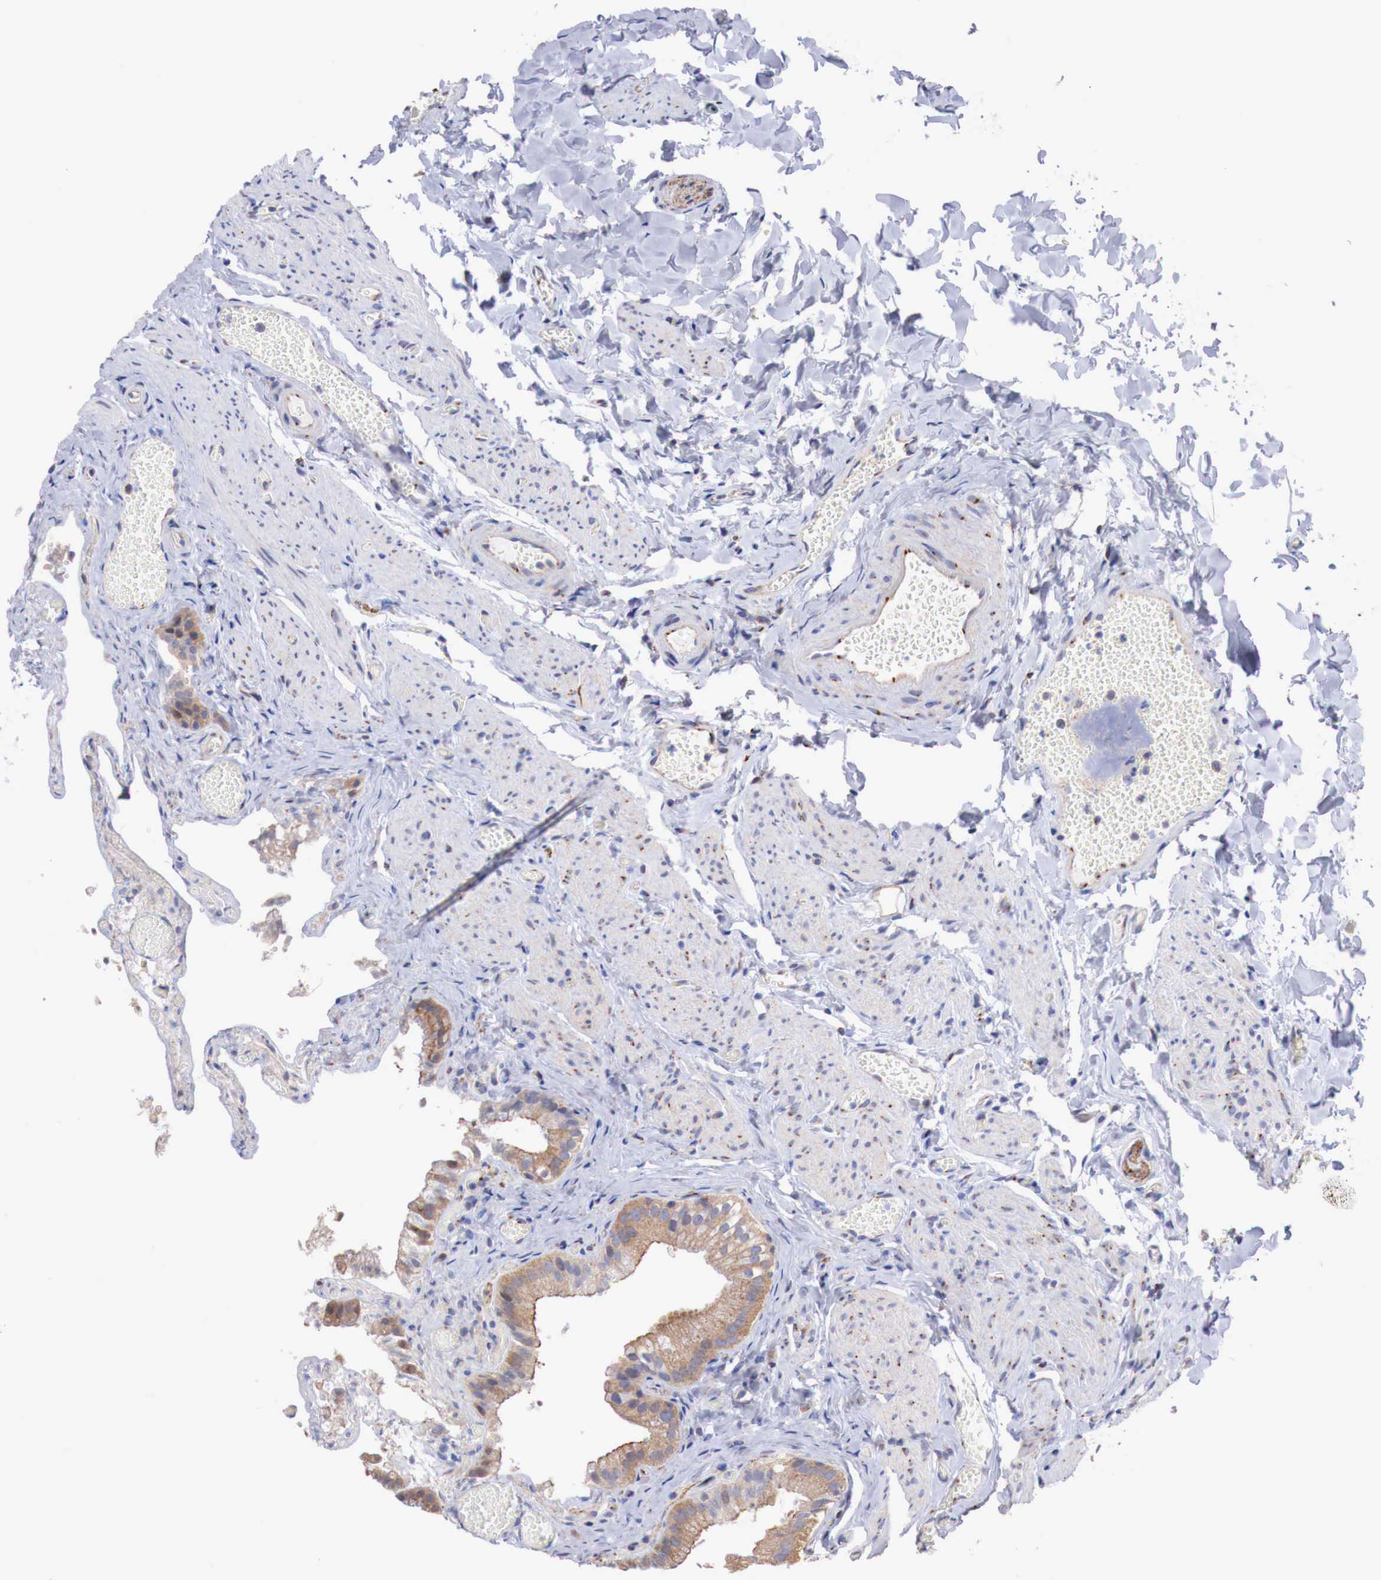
{"staining": {"intensity": "moderate", "quantity": ">75%", "location": "cytoplasmic/membranous"}, "tissue": "gallbladder", "cell_type": "Glandular cells", "image_type": "normal", "snomed": [{"axis": "morphology", "description": "Normal tissue, NOS"}, {"axis": "topography", "description": "Gallbladder"}], "caption": "Human gallbladder stained for a protein (brown) shows moderate cytoplasmic/membranous positive expression in approximately >75% of glandular cells.", "gene": "SYAP1", "patient": {"sex": "female", "age": 44}}